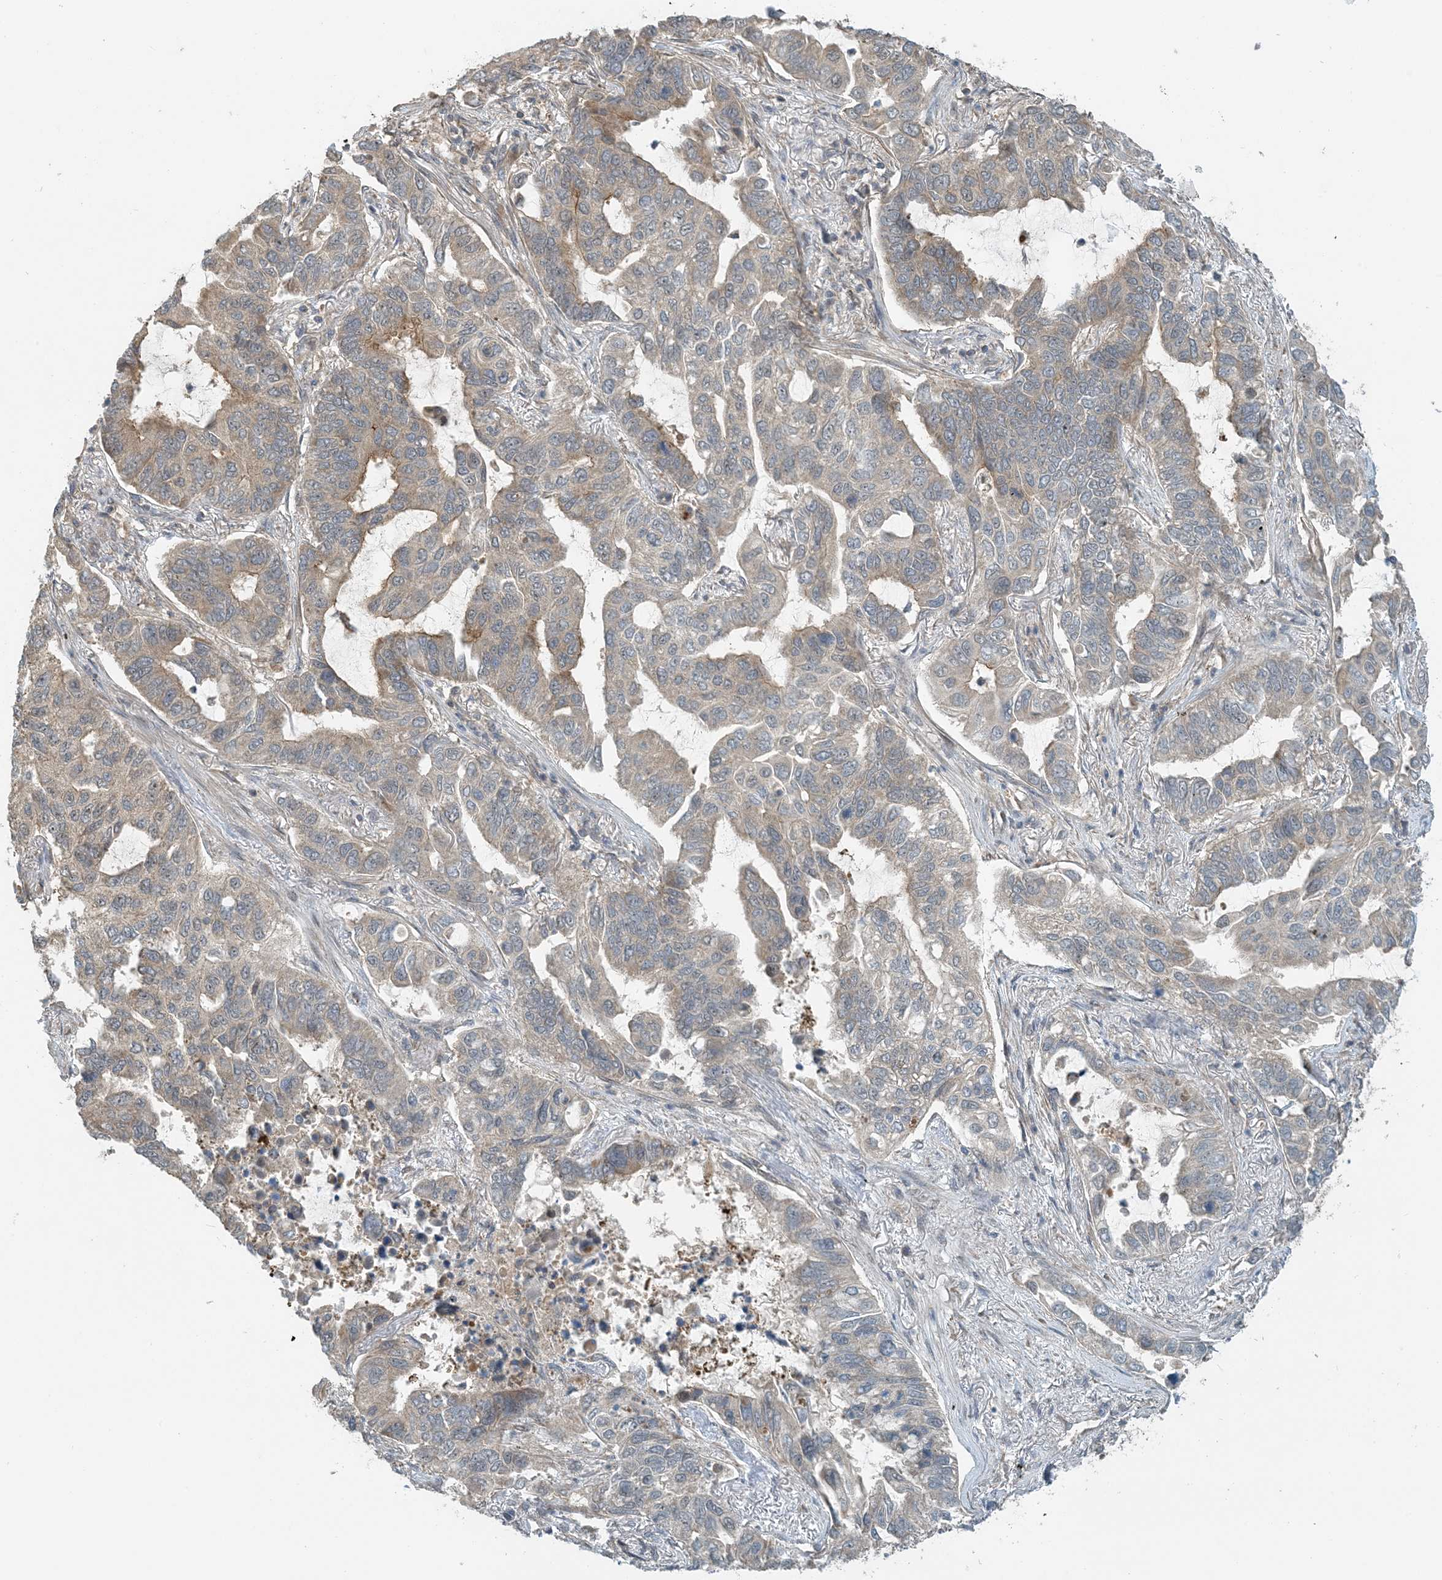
{"staining": {"intensity": "weak", "quantity": "<25%", "location": "cytoplasmic/membranous"}, "tissue": "lung cancer", "cell_type": "Tumor cells", "image_type": "cancer", "snomed": [{"axis": "morphology", "description": "Adenocarcinoma, NOS"}, {"axis": "topography", "description": "Lung"}], "caption": "Tumor cells show no significant staining in lung cancer (adenocarcinoma).", "gene": "ZBTB3", "patient": {"sex": "male", "age": 64}}